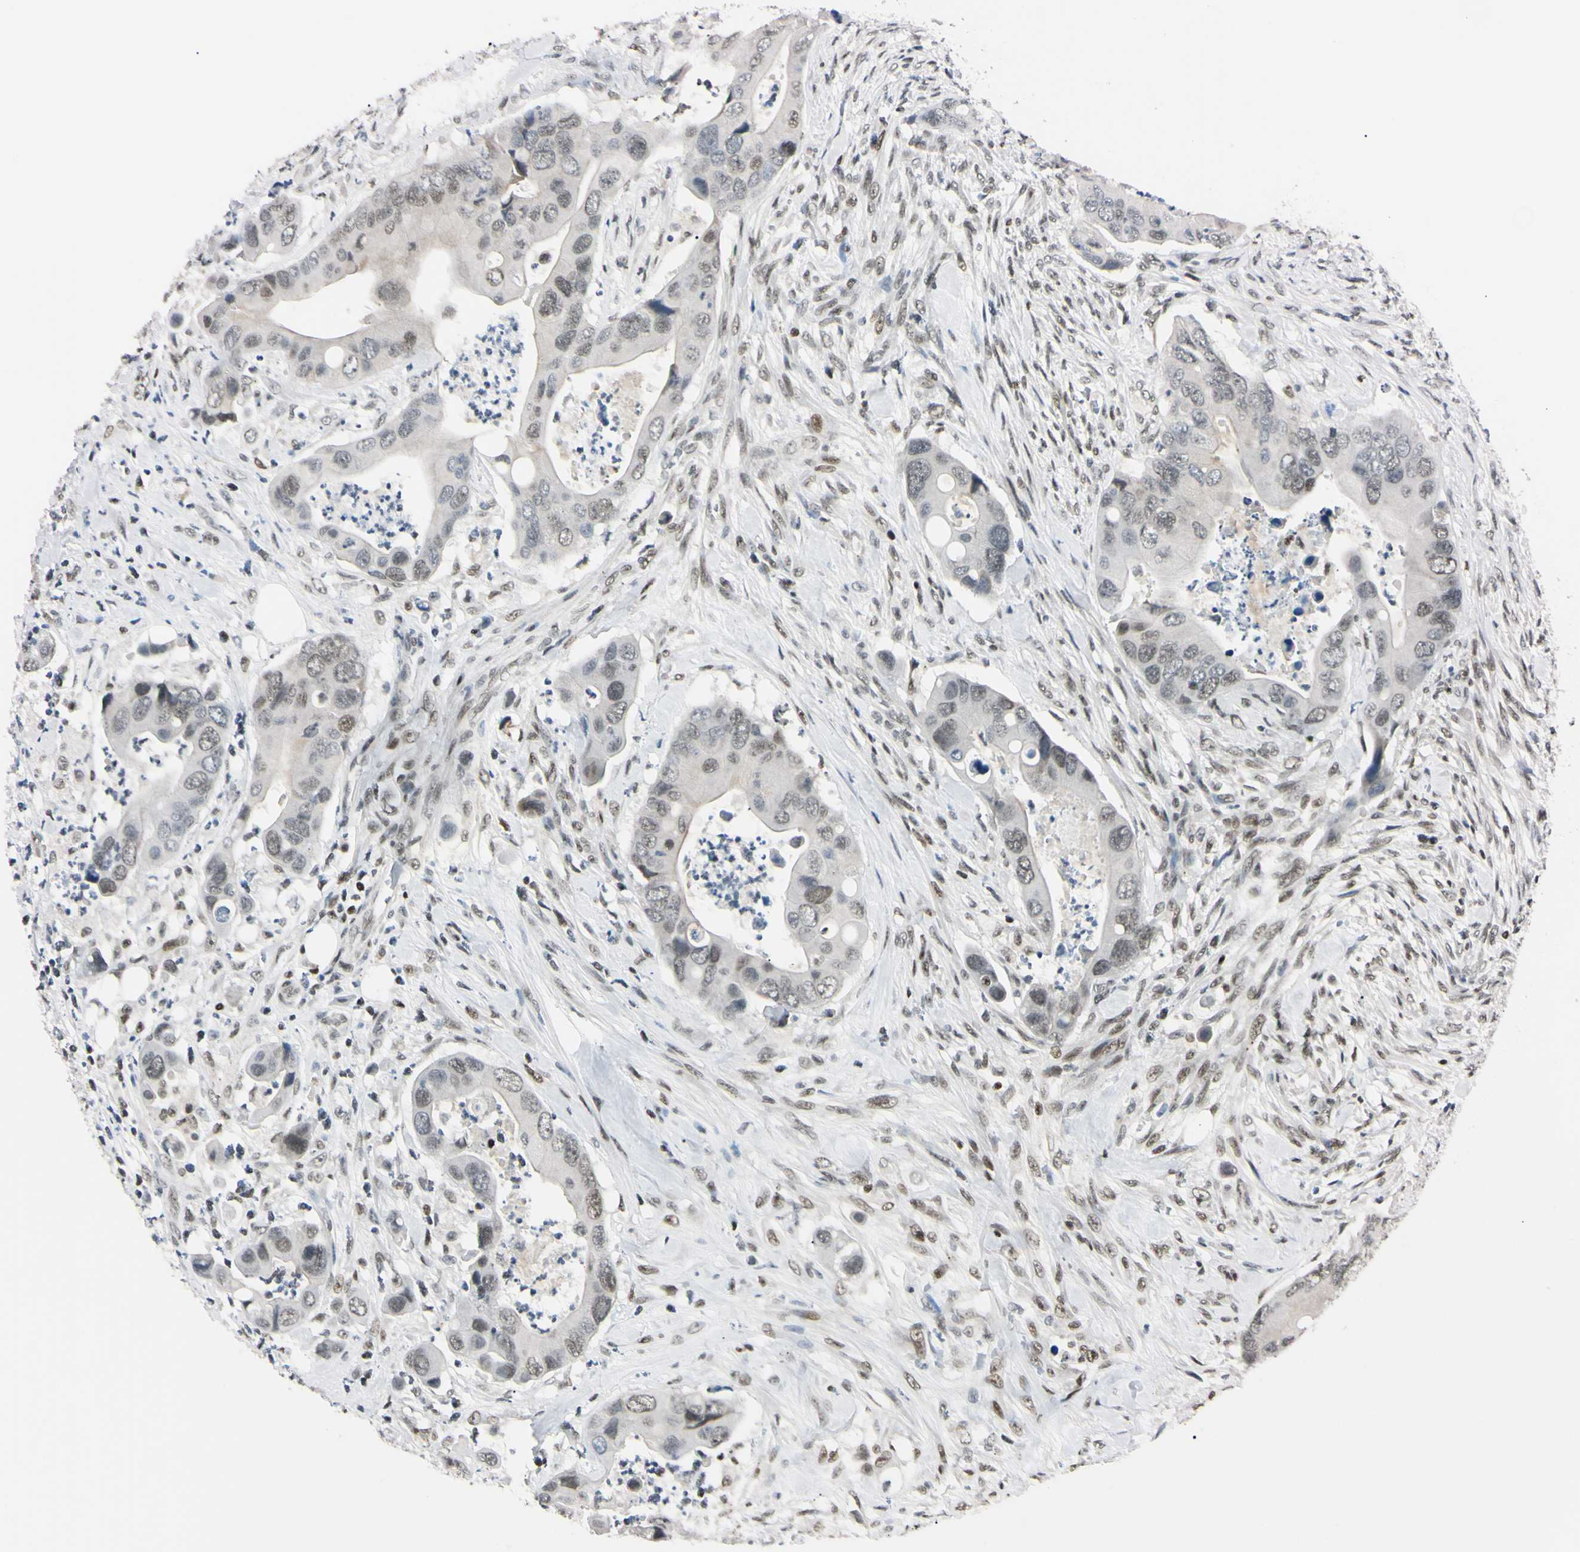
{"staining": {"intensity": "weak", "quantity": "25%-75%", "location": "none"}, "tissue": "colorectal cancer", "cell_type": "Tumor cells", "image_type": "cancer", "snomed": [{"axis": "morphology", "description": "Adenocarcinoma, NOS"}, {"axis": "topography", "description": "Rectum"}], "caption": "A low amount of weak None expression is identified in approximately 25%-75% of tumor cells in colorectal adenocarcinoma tissue.", "gene": "C1orf174", "patient": {"sex": "female", "age": 57}}